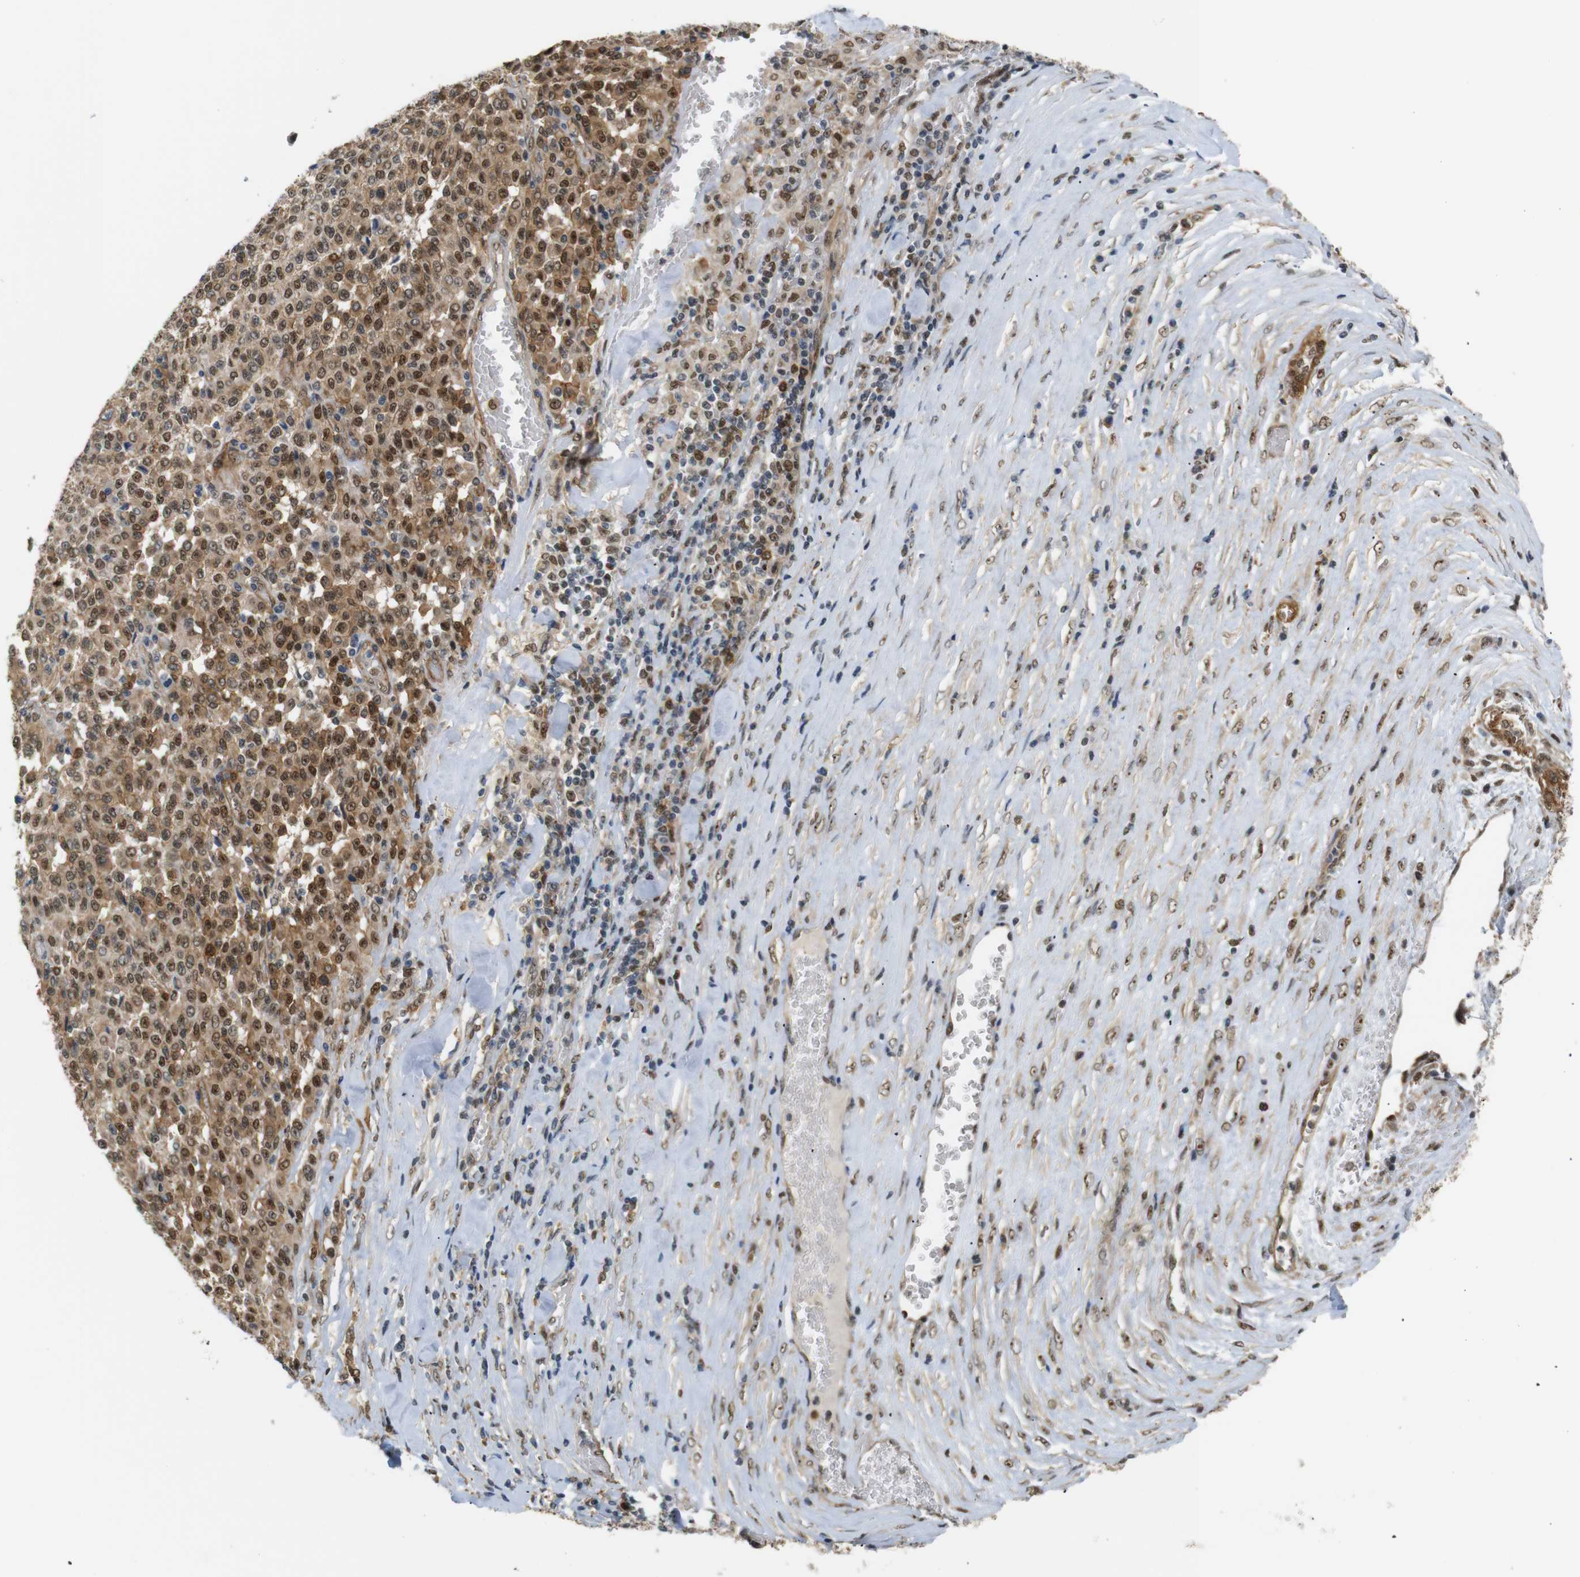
{"staining": {"intensity": "moderate", "quantity": ">75%", "location": "cytoplasmic/membranous,nuclear"}, "tissue": "melanoma", "cell_type": "Tumor cells", "image_type": "cancer", "snomed": [{"axis": "morphology", "description": "Malignant melanoma, Metastatic site"}, {"axis": "topography", "description": "Pancreas"}], "caption": "The image shows staining of malignant melanoma (metastatic site), revealing moderate cytoplasmic/membranous and nuclear protein staining (brown color) within tumor cells.", "gene": "PARN", "patient": {"sex": "female", "age": 30}}